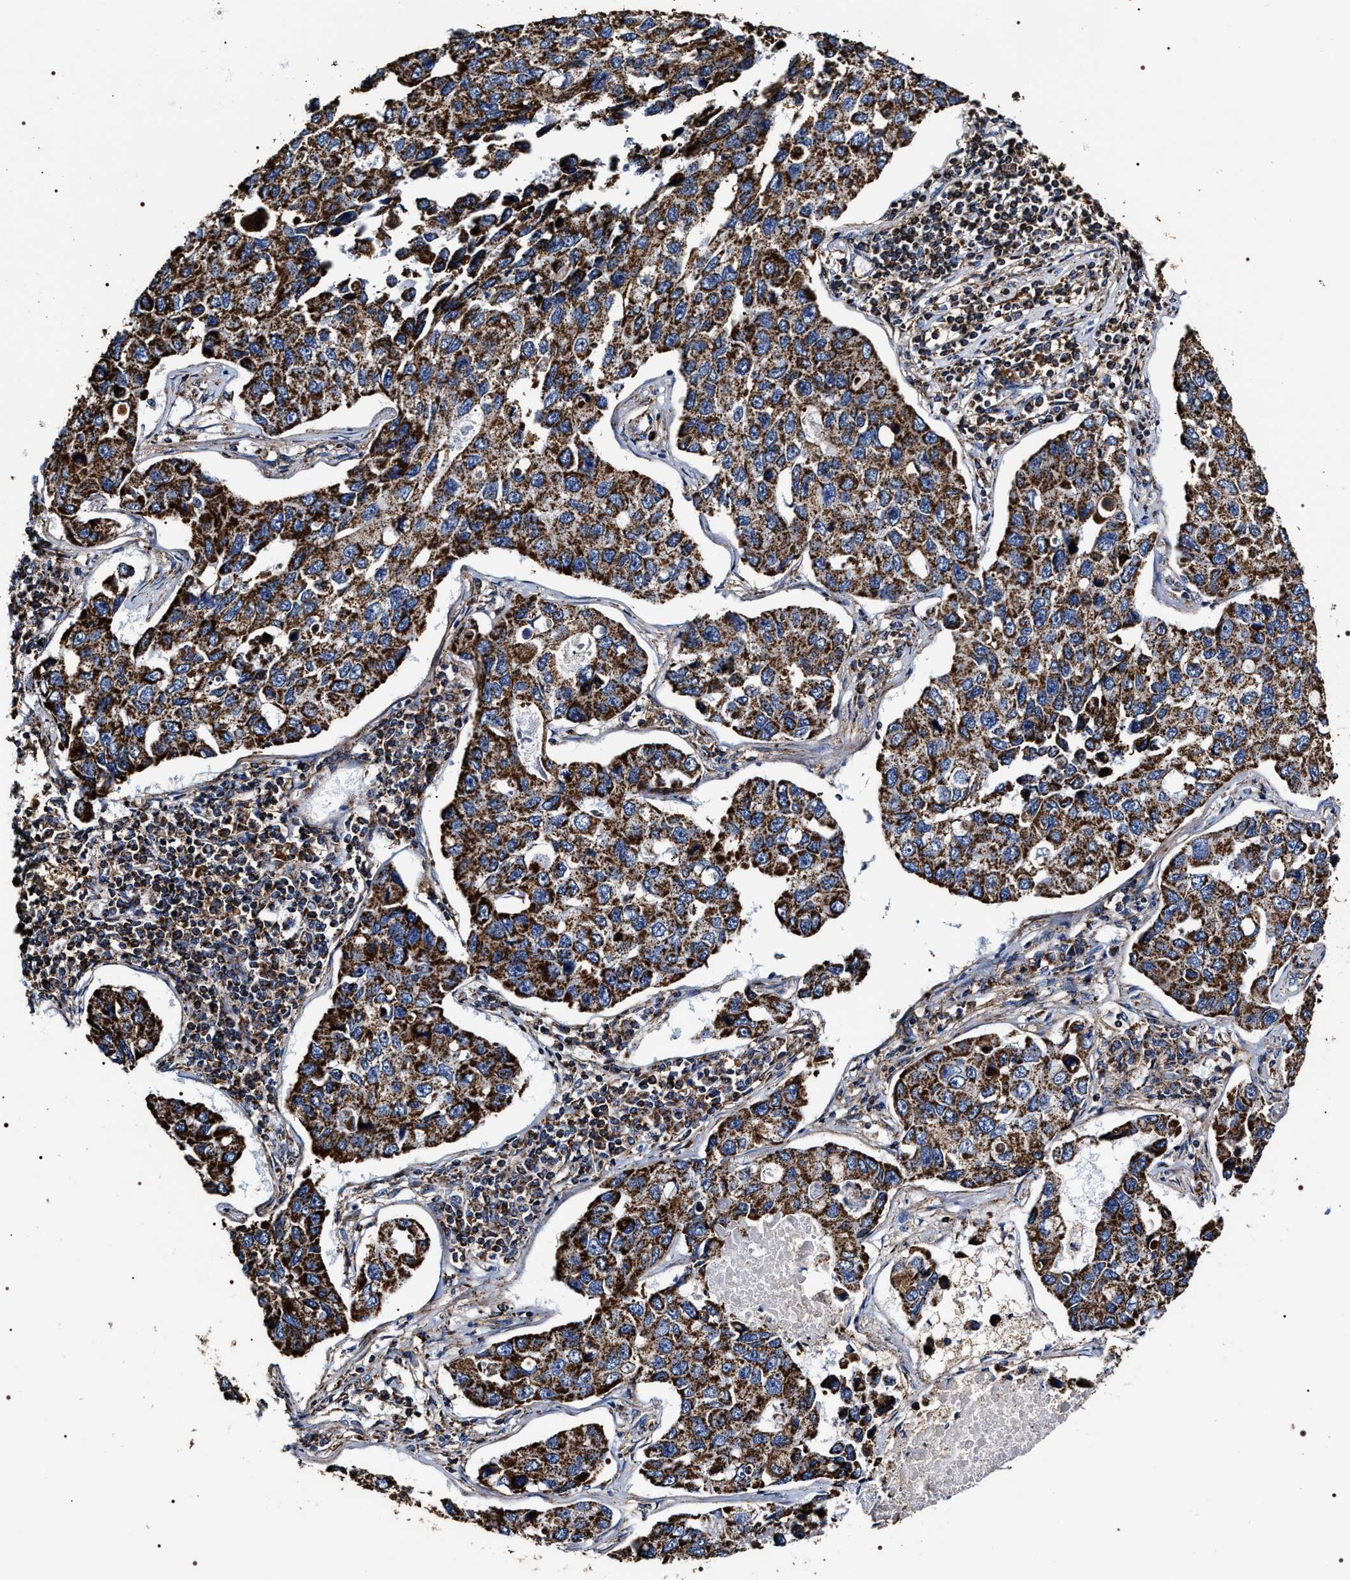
{"staining": {"intensity": "strong", "quantity": ">75%", "location": "cytoplasmic/membranous"}, "tissue": "lung cancer", "cell_type": "Tumor cells", "image_type": "cancer", "snomed": [{"axis": "morphology", "description": "Adenocarcinoma, NOS"}, {"axis": "topography", "description": "Lung"}], "caption": "DAB immunohistochemical staining of lung cancer shows strong cytoplasmic/membranous protein positivity in approximately >75% of tumor cells. The protein of interest is shown in brown color, while the nuclei are stained blue.", "gene": "COG5", "patient": {"sex": "male", "age": 64}}